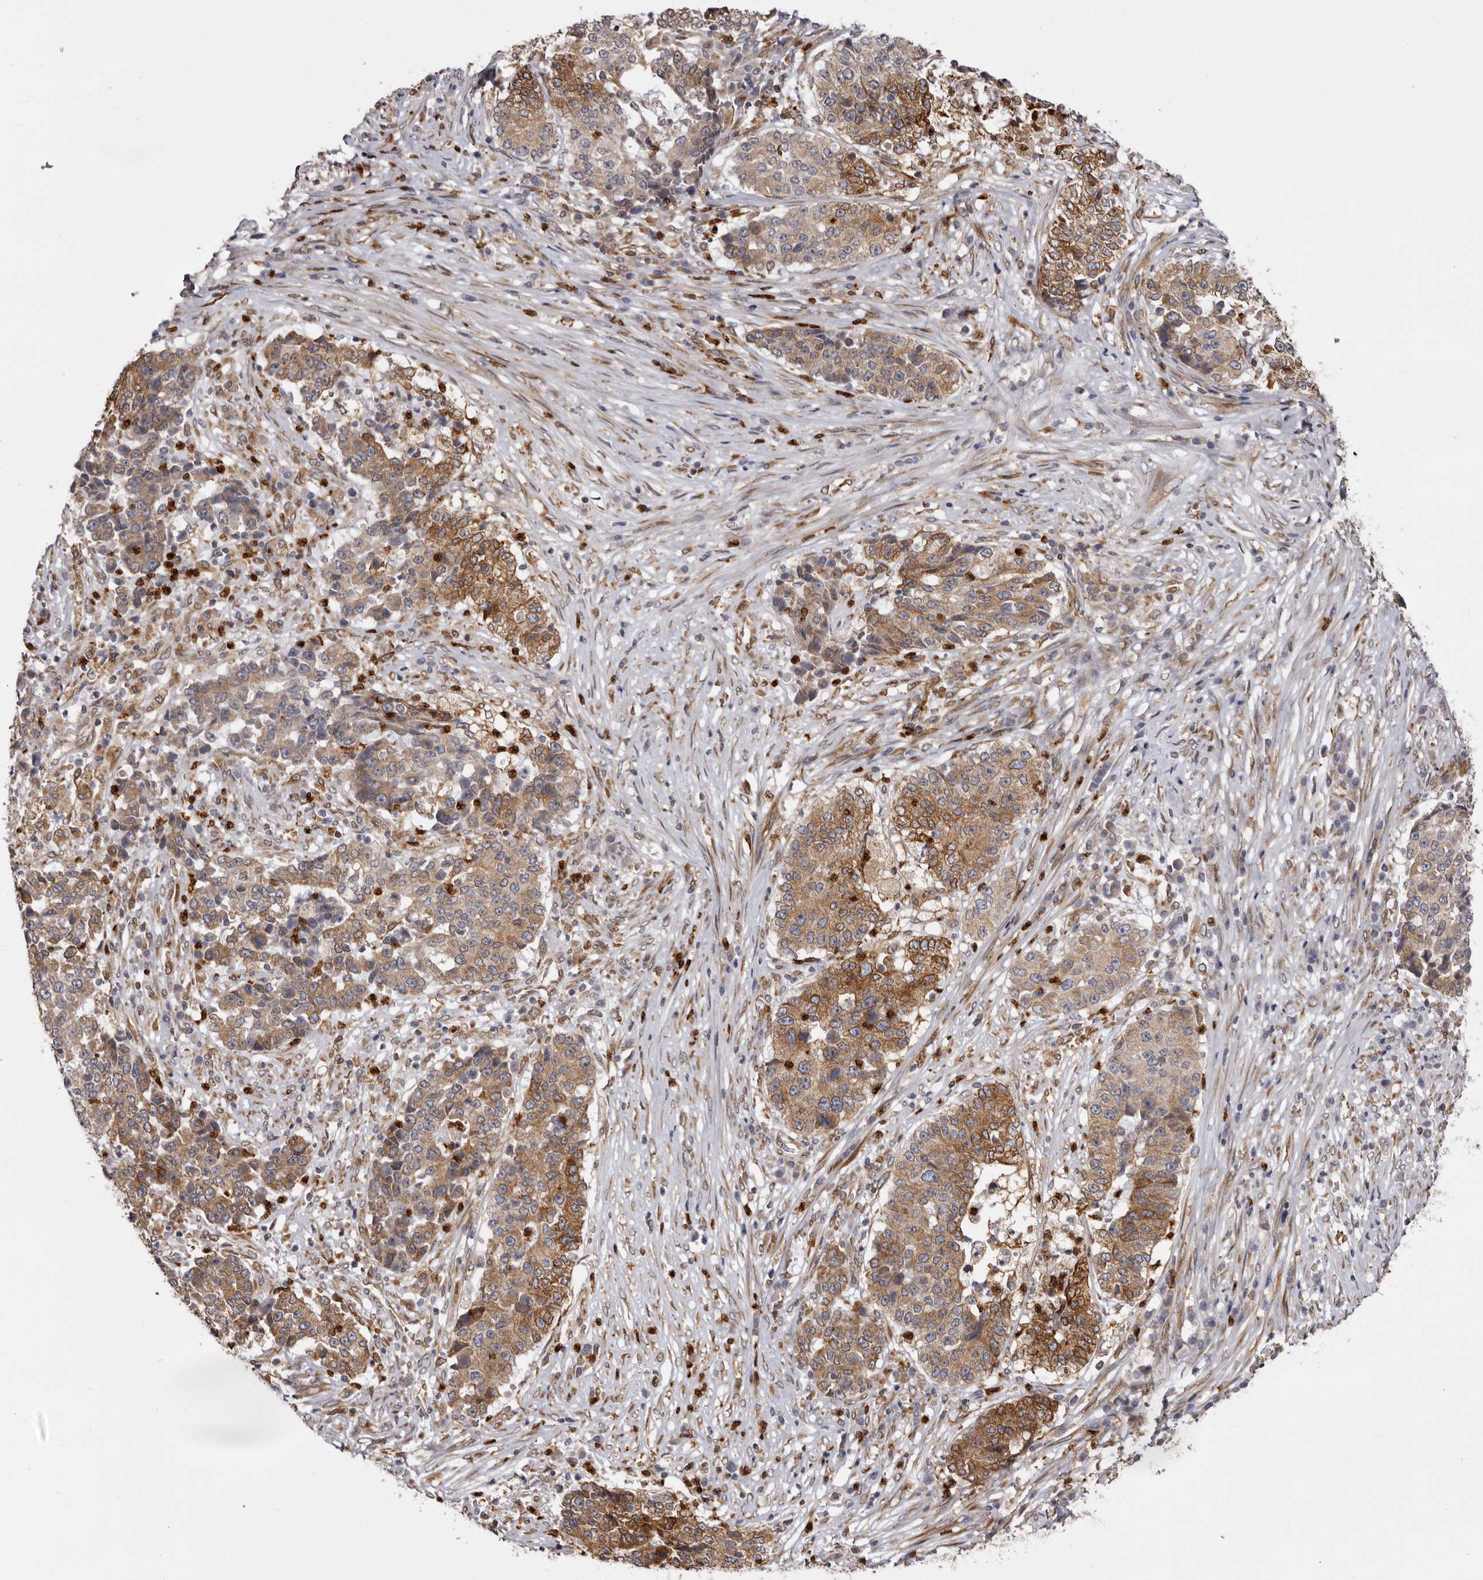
{"staining": {"intensity": "moderate", "quantity": ">75%", "location": "cytoplasmic/membranous"}, "tissue": "stomach cancer", "cell_type": "Tumor cells", "image_type": "cancer", "snomed": [{"axis": "morphology", "description": "Adenocarcinoma, NOS"}, {"axis": "topography", "description": "Stomach"}], "caption": "The photomicrograph exhibits staining of adenocarcinoma (stomach), revealing moderate cytoplasmic/membranous protein positivity (brown color) within tumor cells. (brown staining indicates protein expression, while blue staining denotes nuclei).", "gene": "C4orf3", "patient": {"sex": "male", "age": 59}}